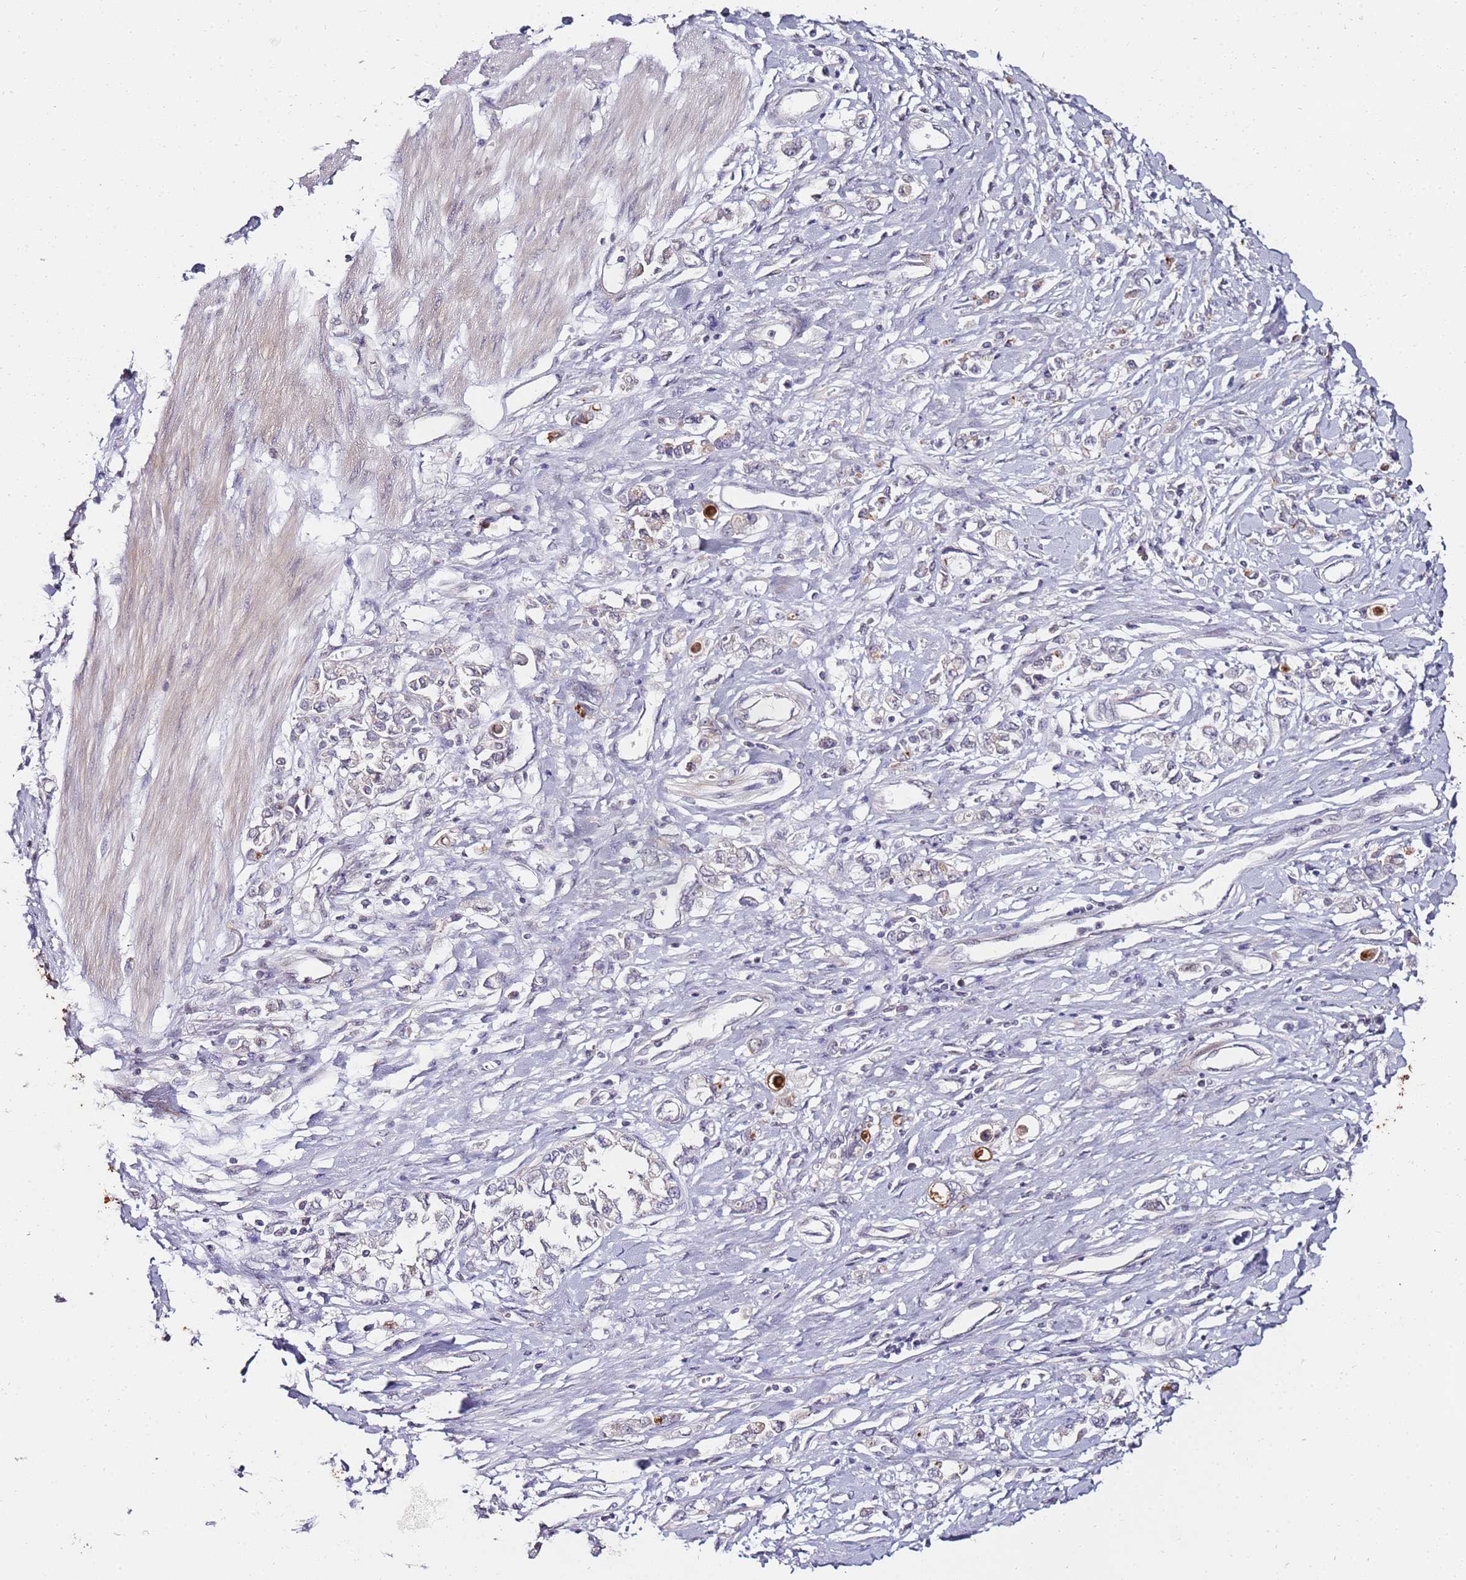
{"staining": {"intensity": "negative", "quantity": "none", "location": "none"}, "tissue": "stomach cancer", "cell_type": "Tumor cells", "image_type": "cancer", "snomed": [{"axis": "morphology", "description": "Adenocarcinoma, NOS"}, {"axis": "topography", "description": "Stomach"}], "caption": "Adenocarcinoma (stomach) was stained to show a protein in brown. There is no significant expression in tumor cells.", "gene": "DUSP28", "patient": {"sex": "female", "age": 76}}